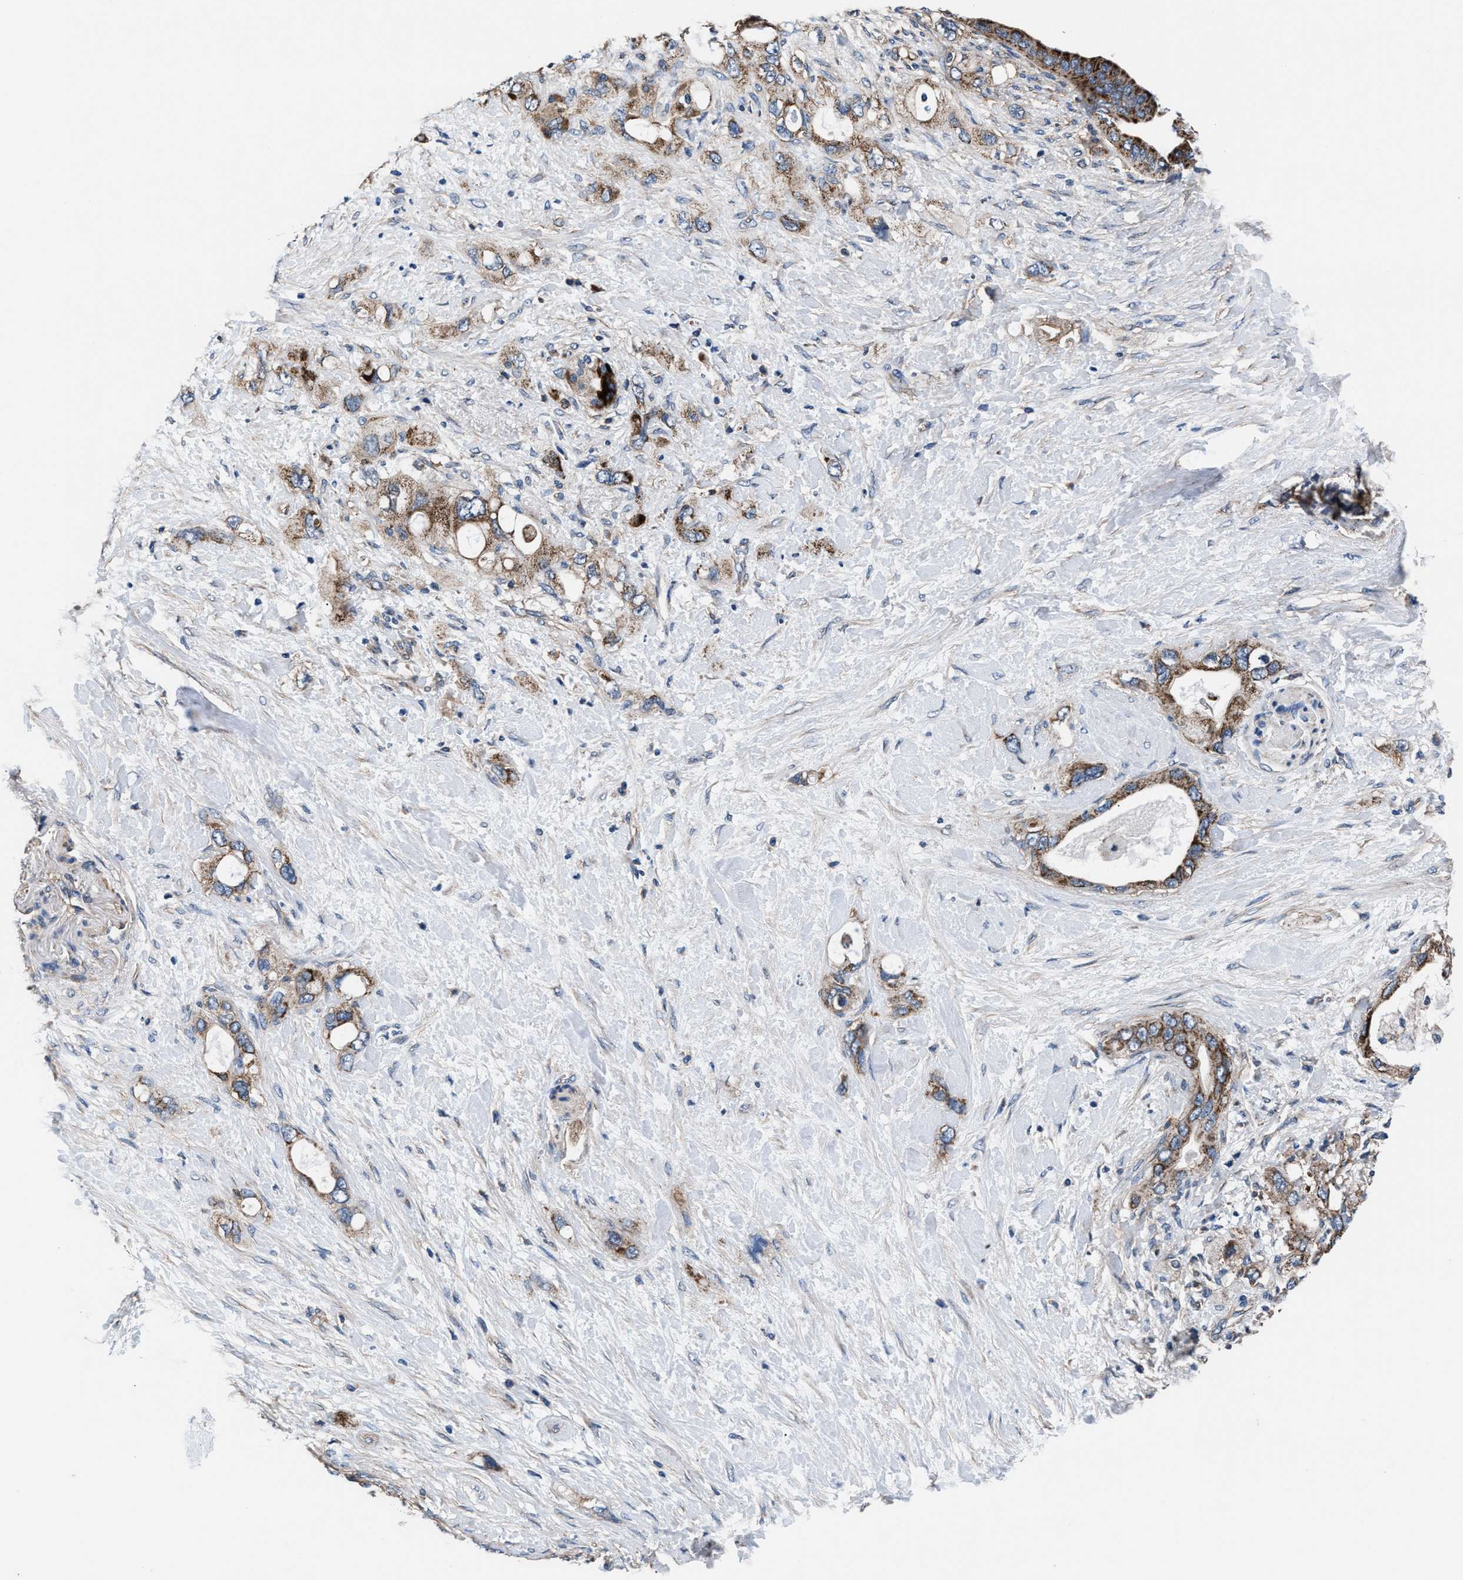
{"staining": {"intensity": "moderate", "quantity": ">75%", "location": "cytoplasmic/membranous"}, "tissue": "pancreatic cancer", "cell_type": "Tumor cells", "image_type": "cancer", "snomed": [{"axis": "morphology", "description": "Adenocarcinoma, NOS"}, {"axis": "topography", "description": "Pancreas"}], "caption": "Immunohistochemical staining of human pancreatic cancer (adenocarcinoma) exhibits moderate cytoplasmic/membranous protein positivity in approximately >75% of tumor cells.", "gene": "NKTR", "patient": {"sex": "female", "age": 56}}